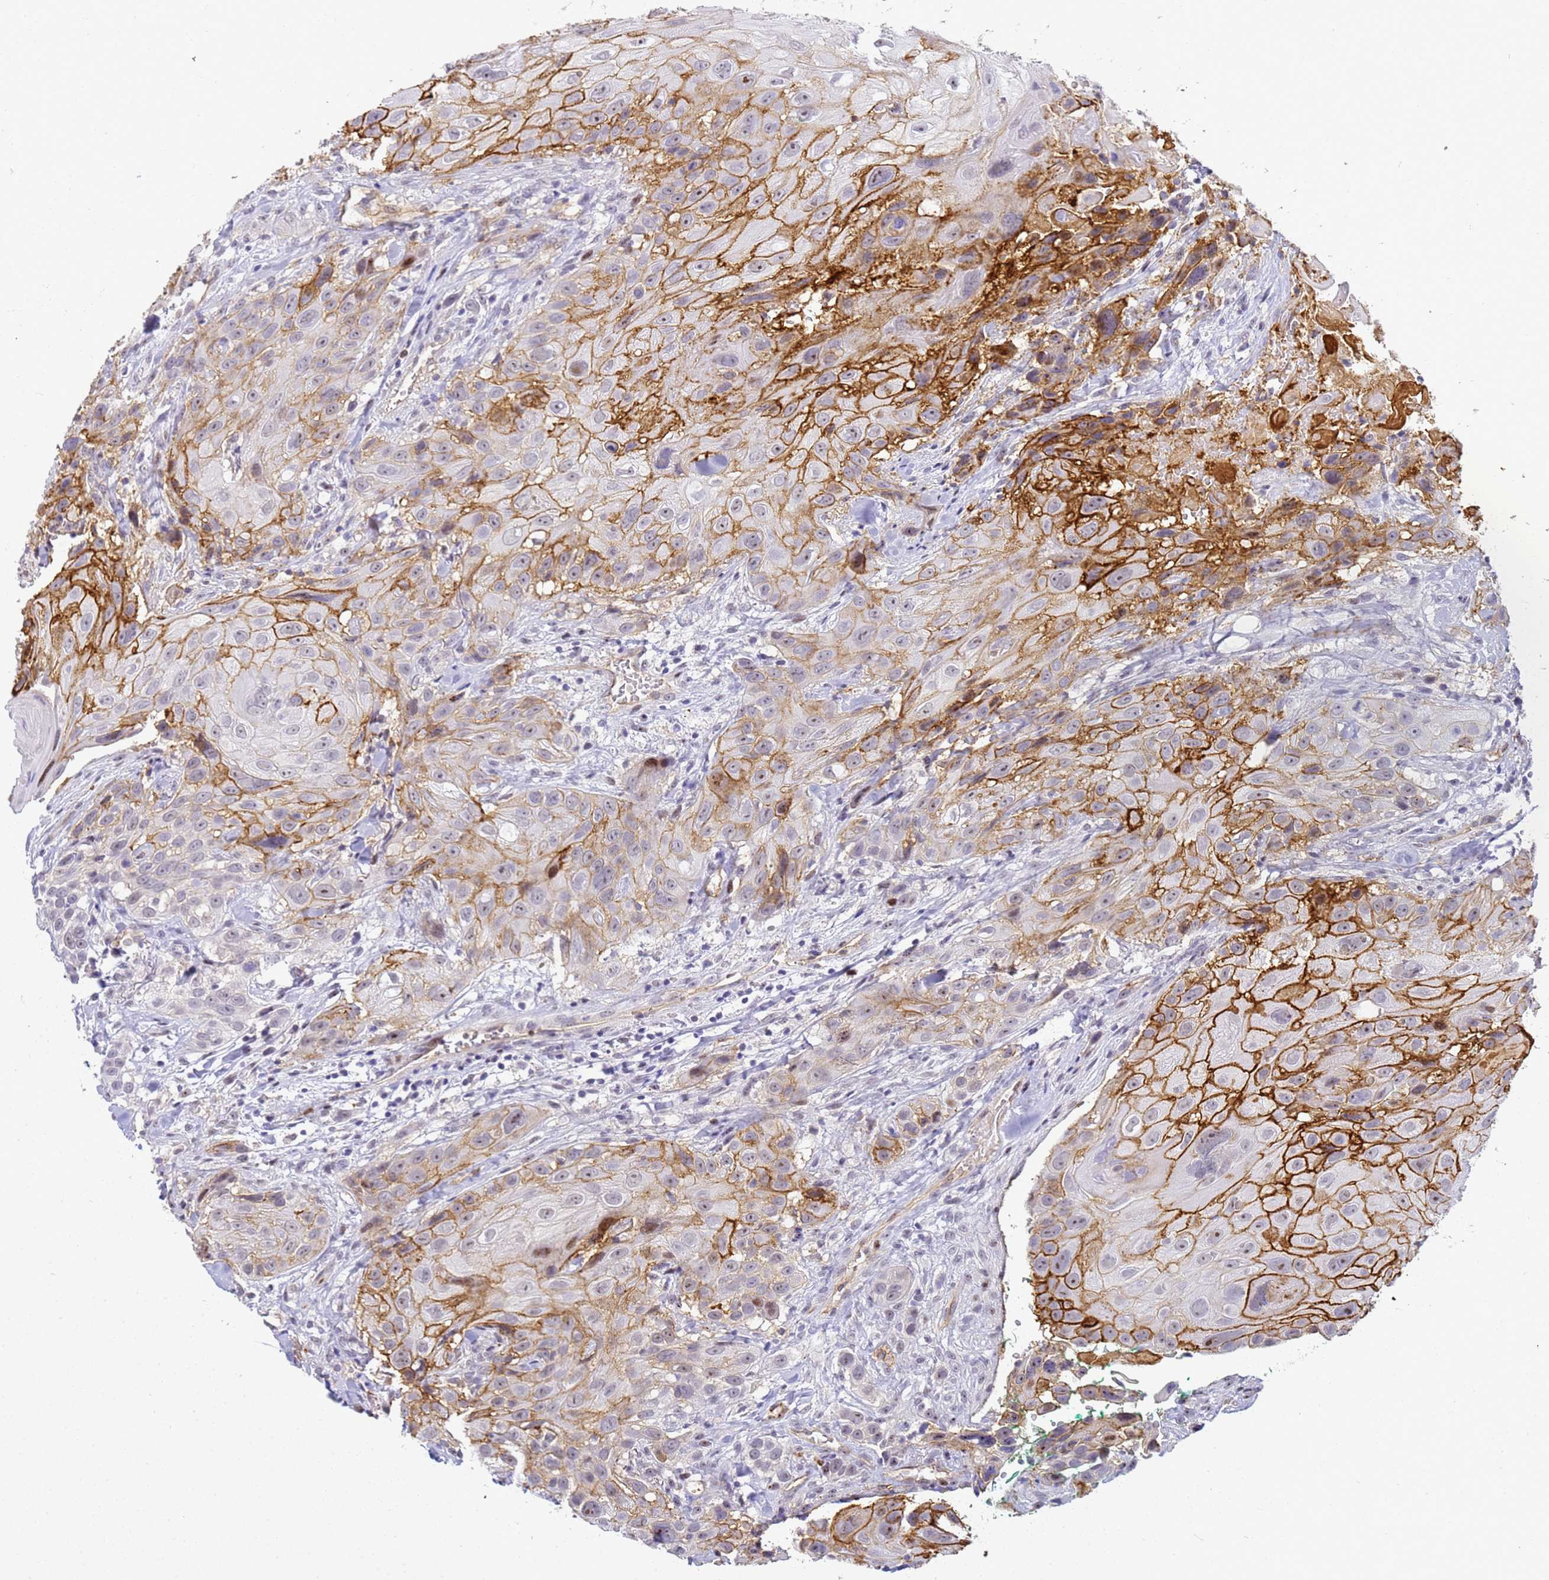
{"staining": {"intensity": "strong", "quantity": "25%-75%", "location": "cytoplasmic/membranous"}, "tissue": "head and neck cancer", "cell_type": "Tumor cells", "image_type": "cancer", "snomed": [{"axis": "morphology", "description": "Squamous cell carcinoma, NOS"}, {"axis": "topography", "description": "Head-Neck"}], "caption": "A high amount of strong cytoplasmic/membranous expression is identified in about 25%-75% of tumor cells in head and neck cancer (squamous cell carcinoma) tissue.", "gene": "GON4L", "patient": {"sex": "male", "age": 81}}